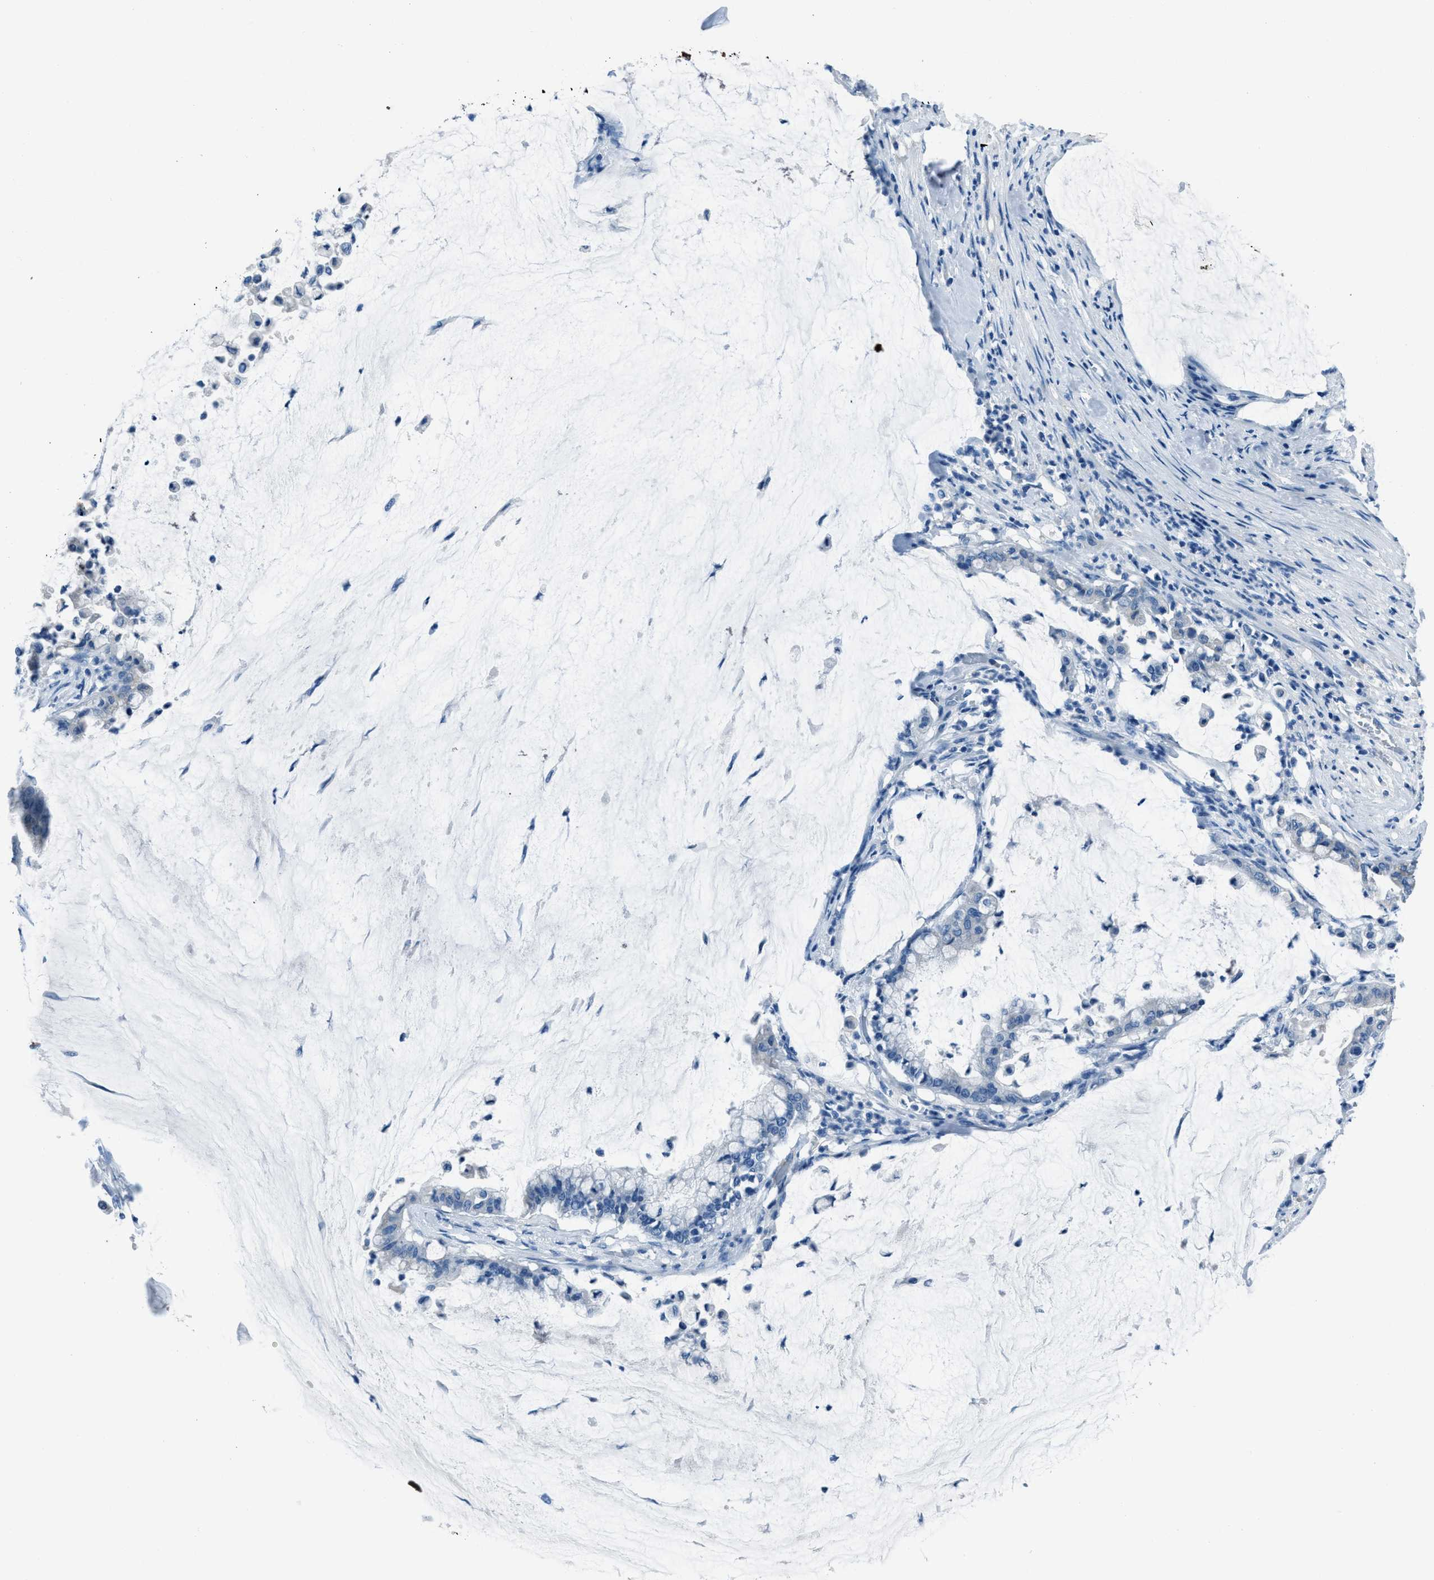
{"staining": {"intensity": "negative", "quantity": "none", "location": "none"}, "tissue": "pancreatic cancer", "cell_type": "Tumor cells", "image_type": "cancer", "snomed": [{"axis": "morphology", "description": "Adenocarcinoma, NOS"}, {"axis": "topography", "description": "Pancreas"}], "caption": "A histopathology image of pancreatic cancer stained for a protein displays no brown staining in tumor cells.", "gene": "AMACR", "patient": {"sex": "male", "age": 41}}